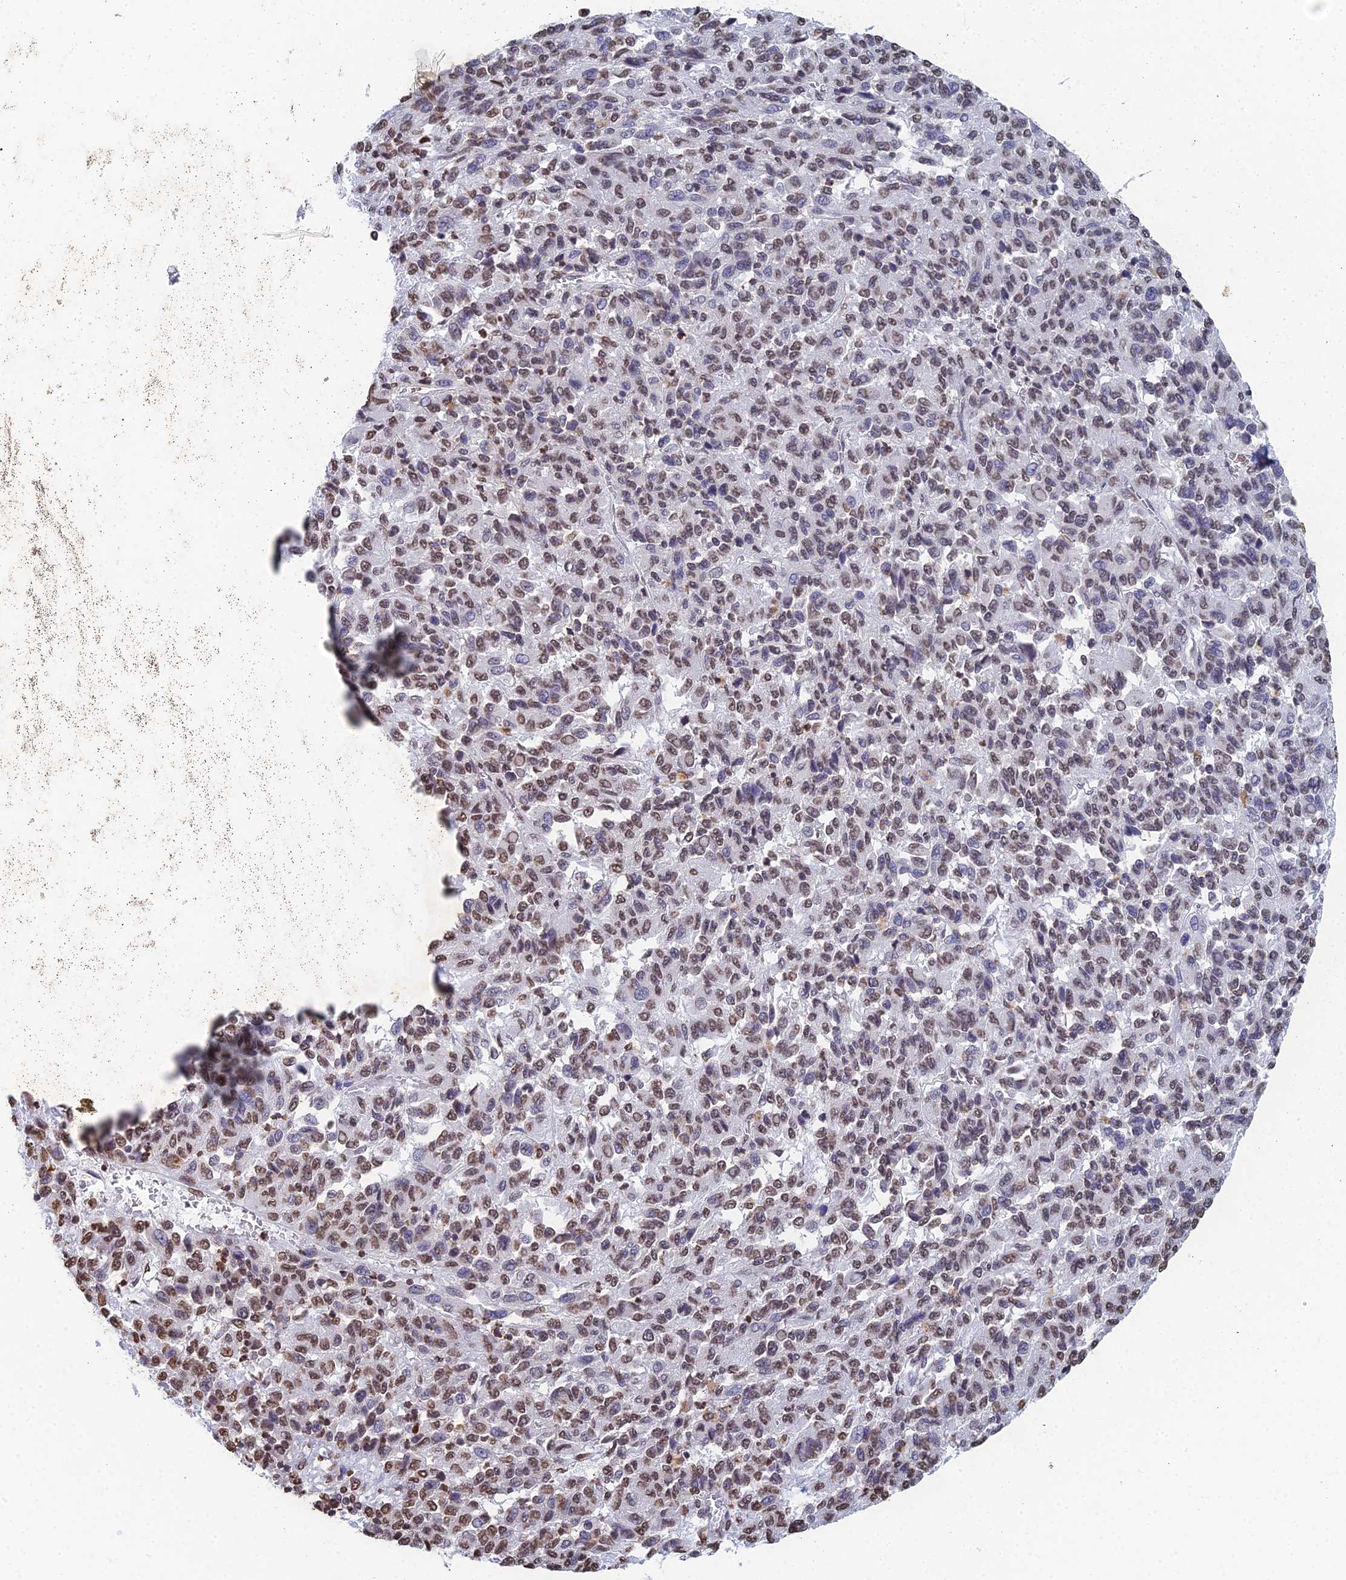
{"staining": {"intensity": "moderate", "quantity": "25%-75%", "location": "nuclear"}, "tissue": "melanoma", "cell_type": "Tumor cells", "image_type": "cancer", "snomed": [{"axis": "morphology", "description": "Malignant melanoma, Metastatic site"}, {"axis": "topography", "description": "Lung"}], "caption": "The micrograph displays immunohistochemical staining of malignant melanoma (metastatic site). There is moderate nuclear staining is present in about 25%-75% of tumor cells.", "gene": "GBP3", "patient": {"sex": "male", "age": 64}}